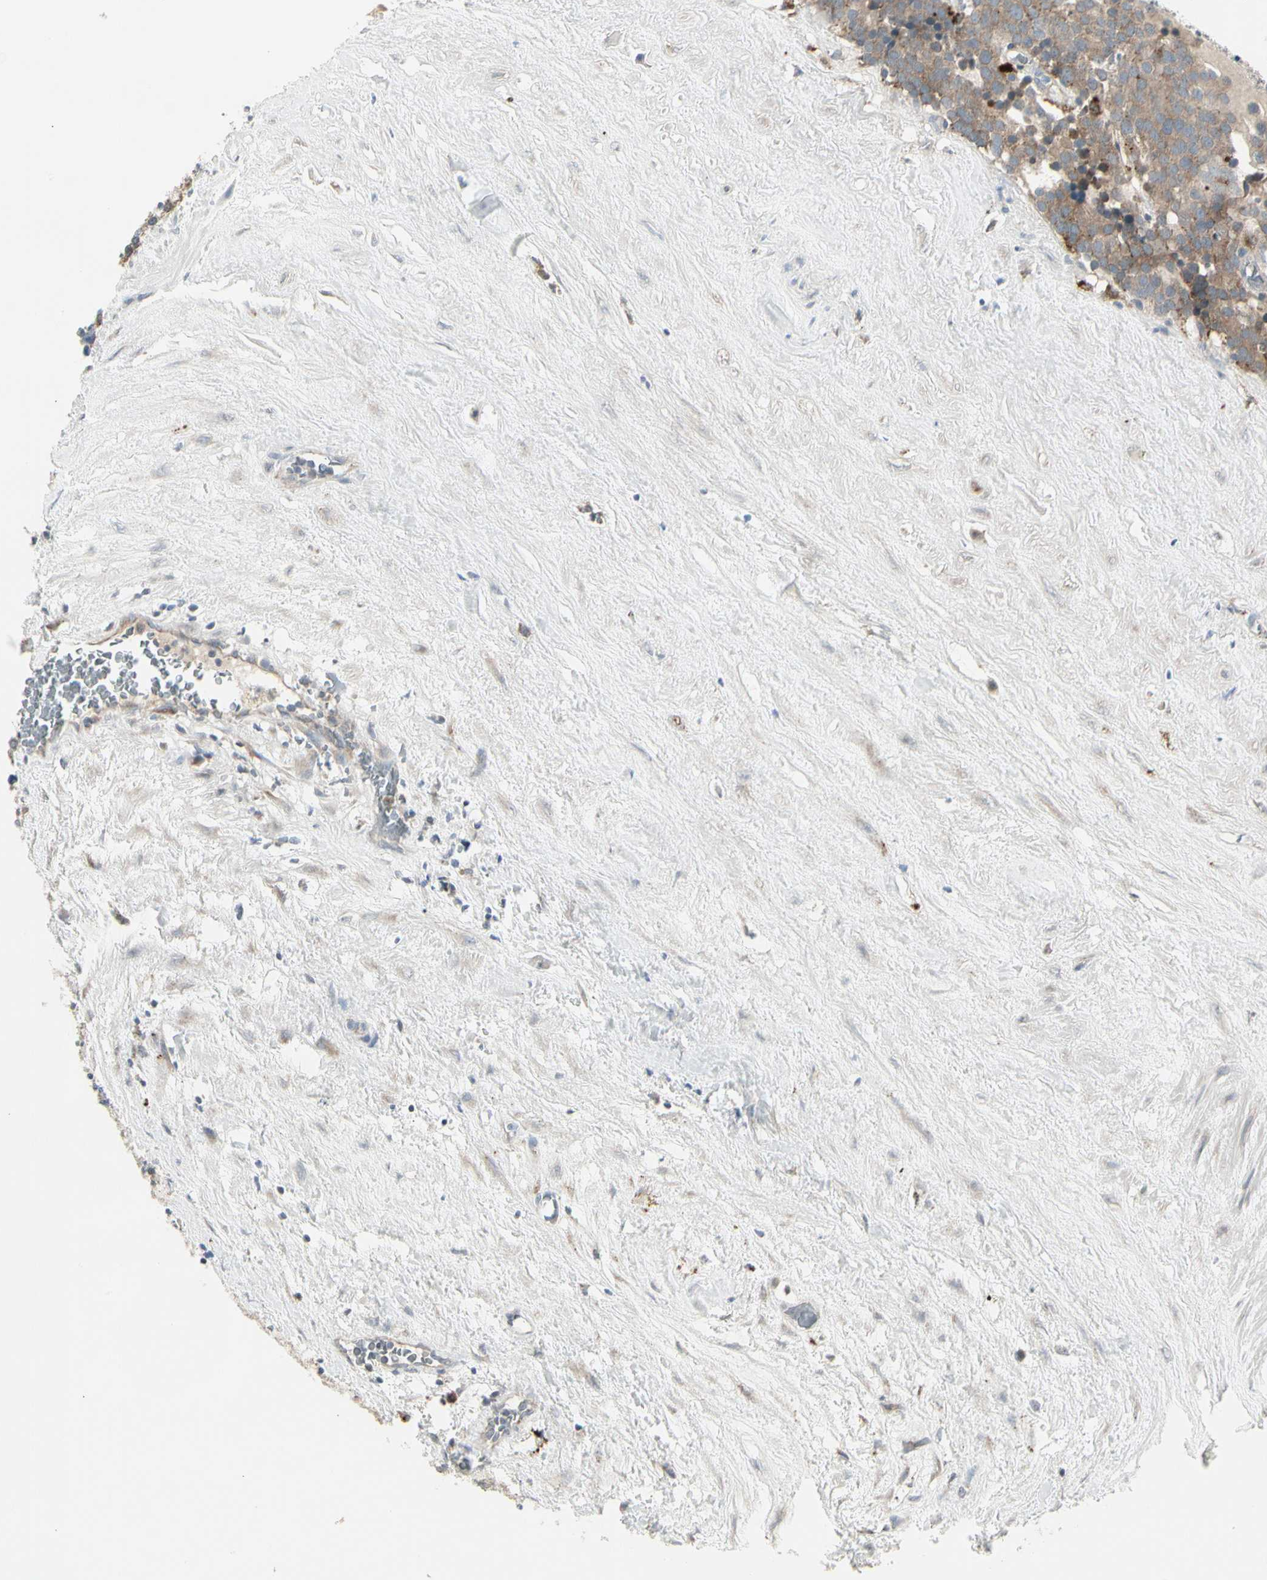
{"staining": {"intensity": "moderate", "quantity": ">75%", "location": "cytoplasmic/membranous"}, "tissue": "testis cancer", "cell_type": "Tumor cells", "image_type": "cancer", "snomed": [{"axis": "morphology", "description": "Seminoma, NOS"}, {"axis": "topography", "description": "Testis"}], "caption": "A micrograph of human testis seminoma stained for a protein reveals moderate cytoplasmic/membranous brown staining in tumor cells. (brown staining indicates protein expression, while blue staining denotes nuclei).", "gene": "GRN", "patient": {"sex": "male", "age": 71}}